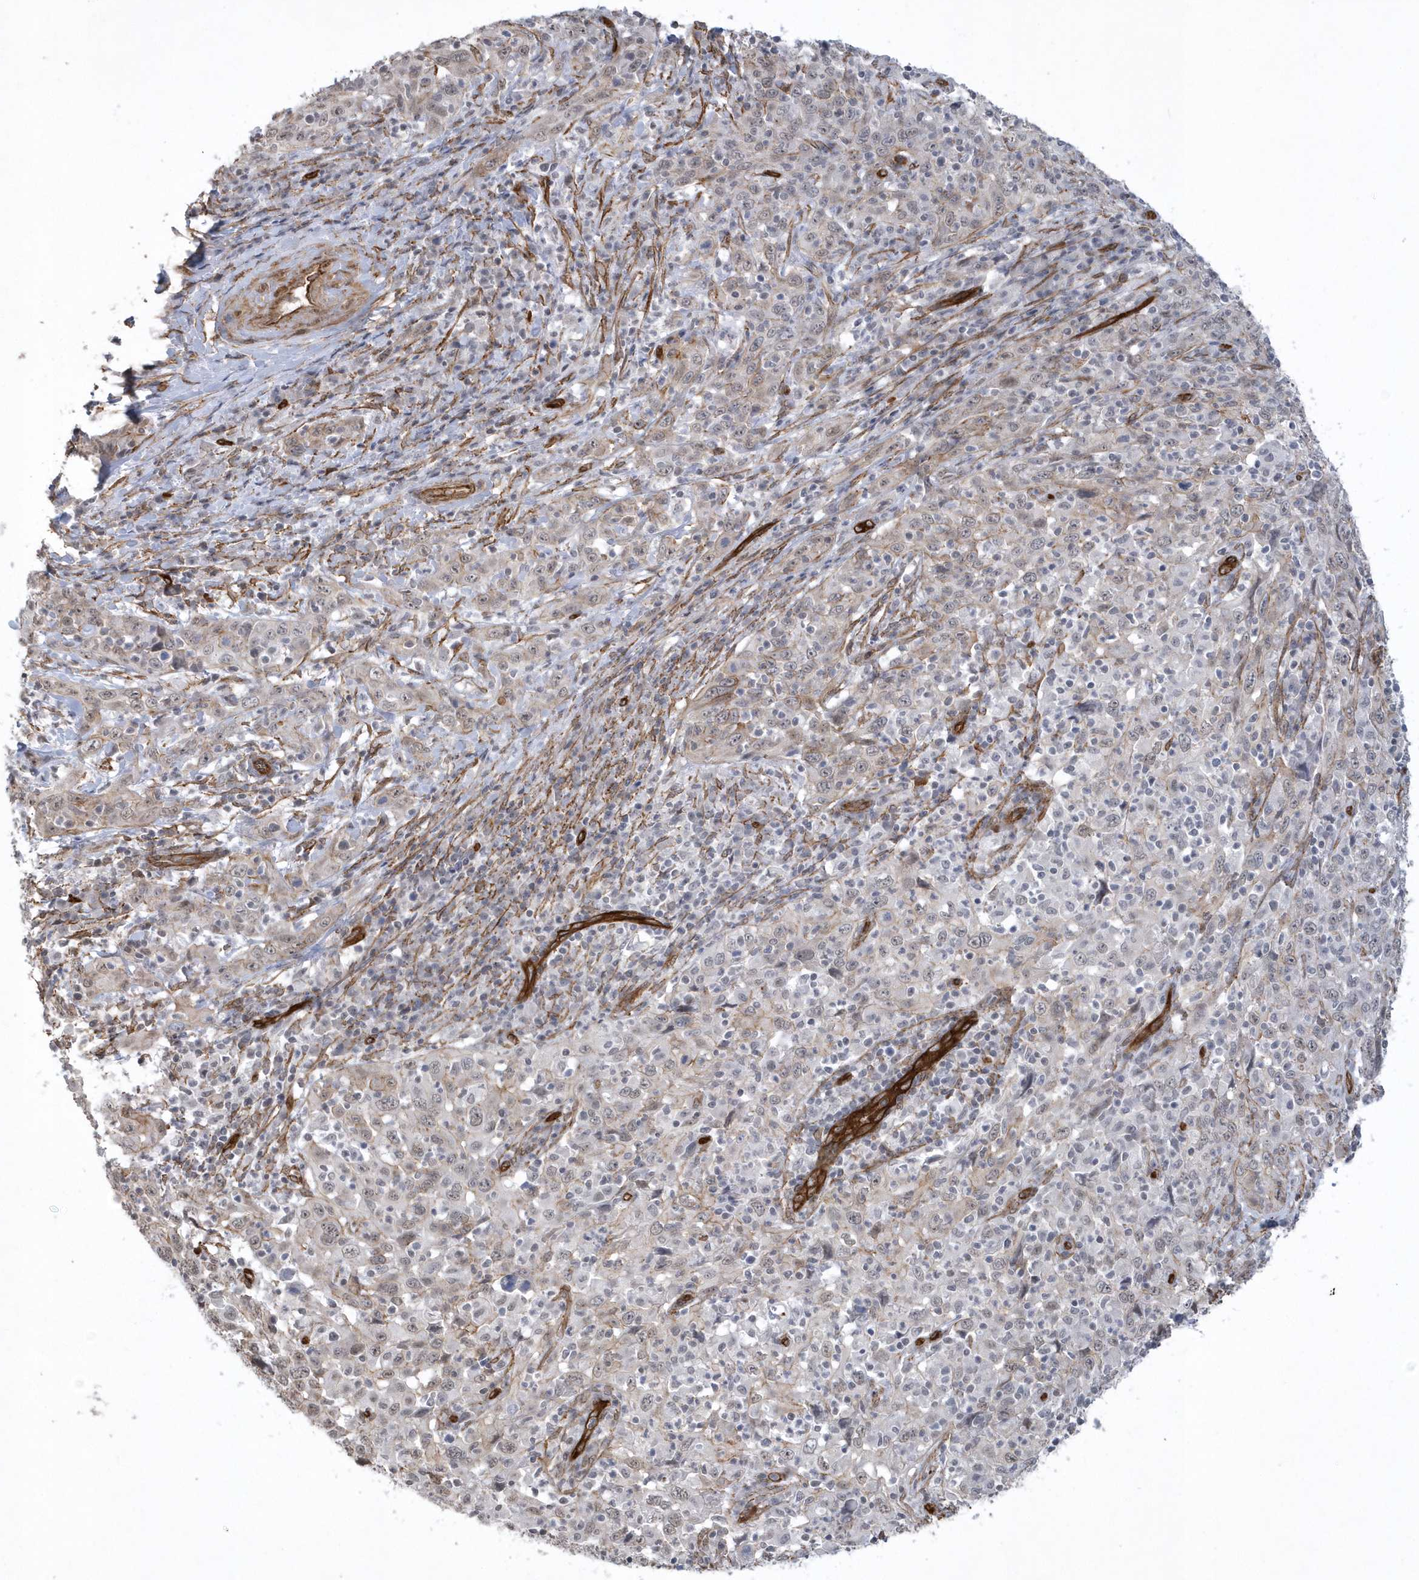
{"staining": {"intensity": "negative", "quantity": "none", "location": "none"}, "tissue": "cervical cancer", "cell_type": "Tumor cells", "image_type": "cancer", "snomed": [{"axis": "morphology", "description": "Squamous cell carcinoma, NOS"}, {"axis": "topography", "description": "Cervix"}], "caption": "This is an IHC micrograph of cervical cancer. There is no positivity in tumor cells.", "gene": "RAI14", "patient": {"sex": "female", "age": 46}}